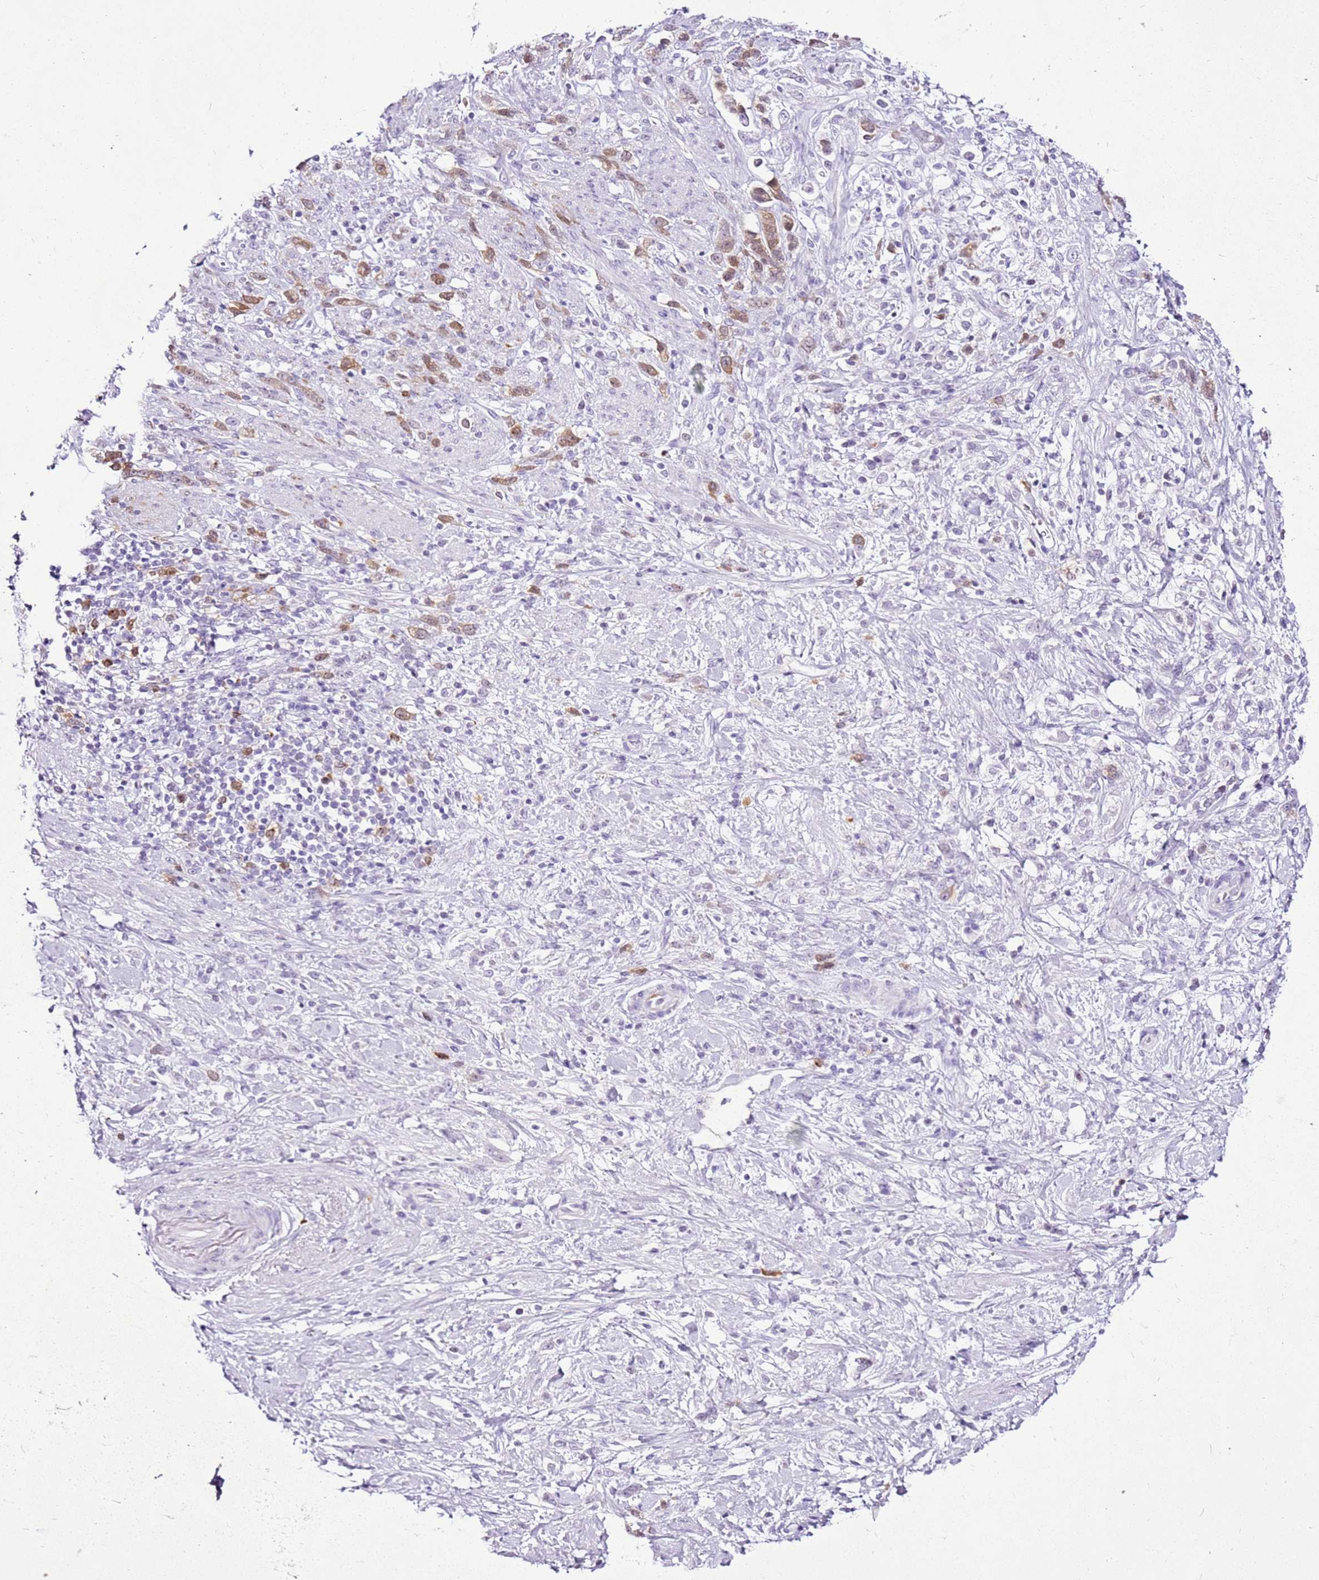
{"staining": {"intensity": "moderate", "quantity": "<25%", "location": "cytoplasmic/membranous"}, "tissue": "stomach cancer", "cell_type": "Tumor cells", "image_type": "cancer", "snomed": [{"axis": "morphology", "description": "Adenocarcinoma, NOS"}, {"axis": "topography", "description": "Stomach"}], "caption": "A histopathology image showing moderate cytoplasmic/membranous expression in about <25% of tumor cells in stomach adenocarcinoma, as visualized by brown immunohistochemical staining.", "gene": "SPC25", "patient": {"sex": "female", "age": 60}}